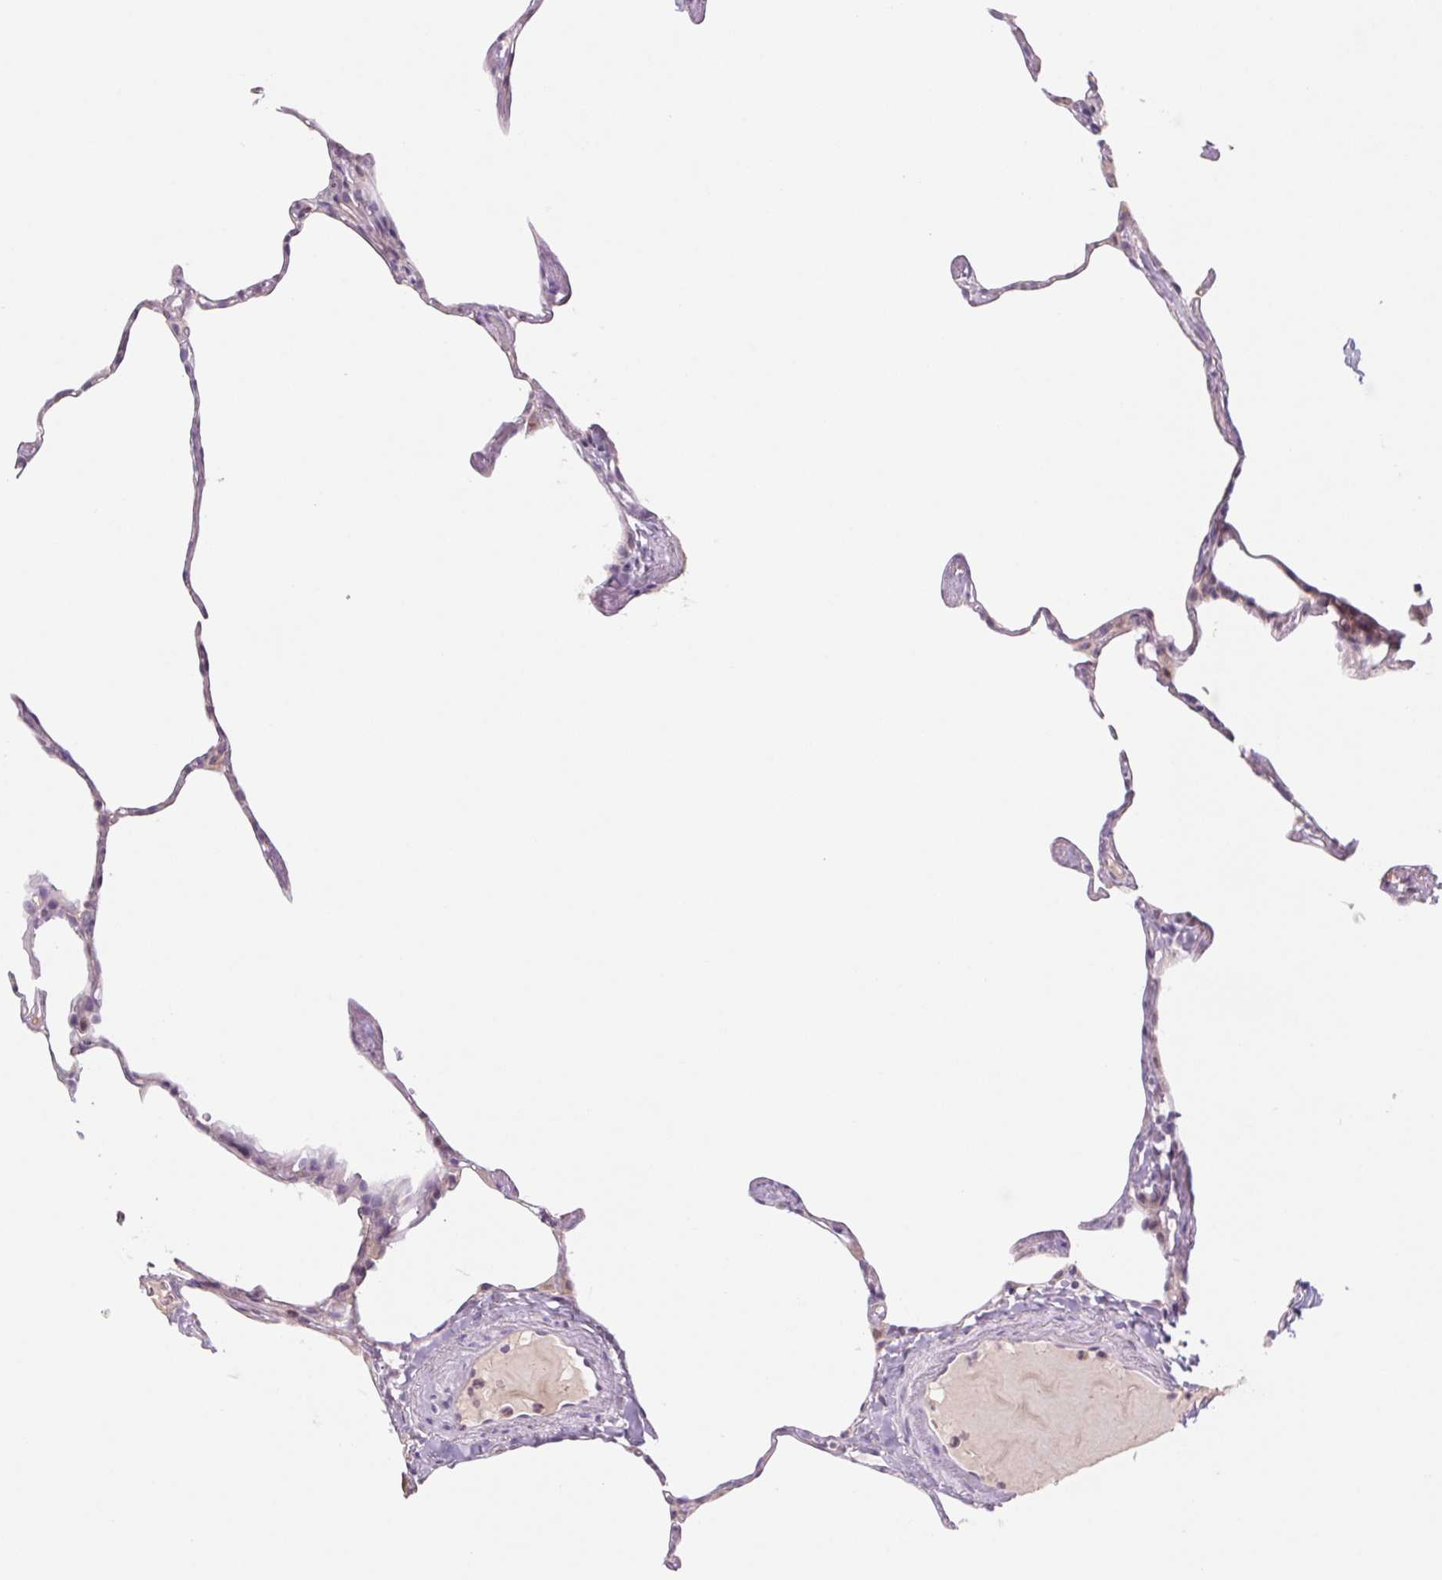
{"staining": {"intensity": "negative", "quantity": "none", "location": "none"}, "tissue": "lung", "cell_type": "Alveolar cells", "image_type": "normal", "snomed": [{"axis": "morphology", "description": "Normal tissue, NOS"}, {"axis": "topography", "description": "Lung"}], "caption": "The IHC photomicrograph has no significant staining in alveolar cells of lung.", "gene": "KRT1", "patient": {"sex": "male", "age": 65}}